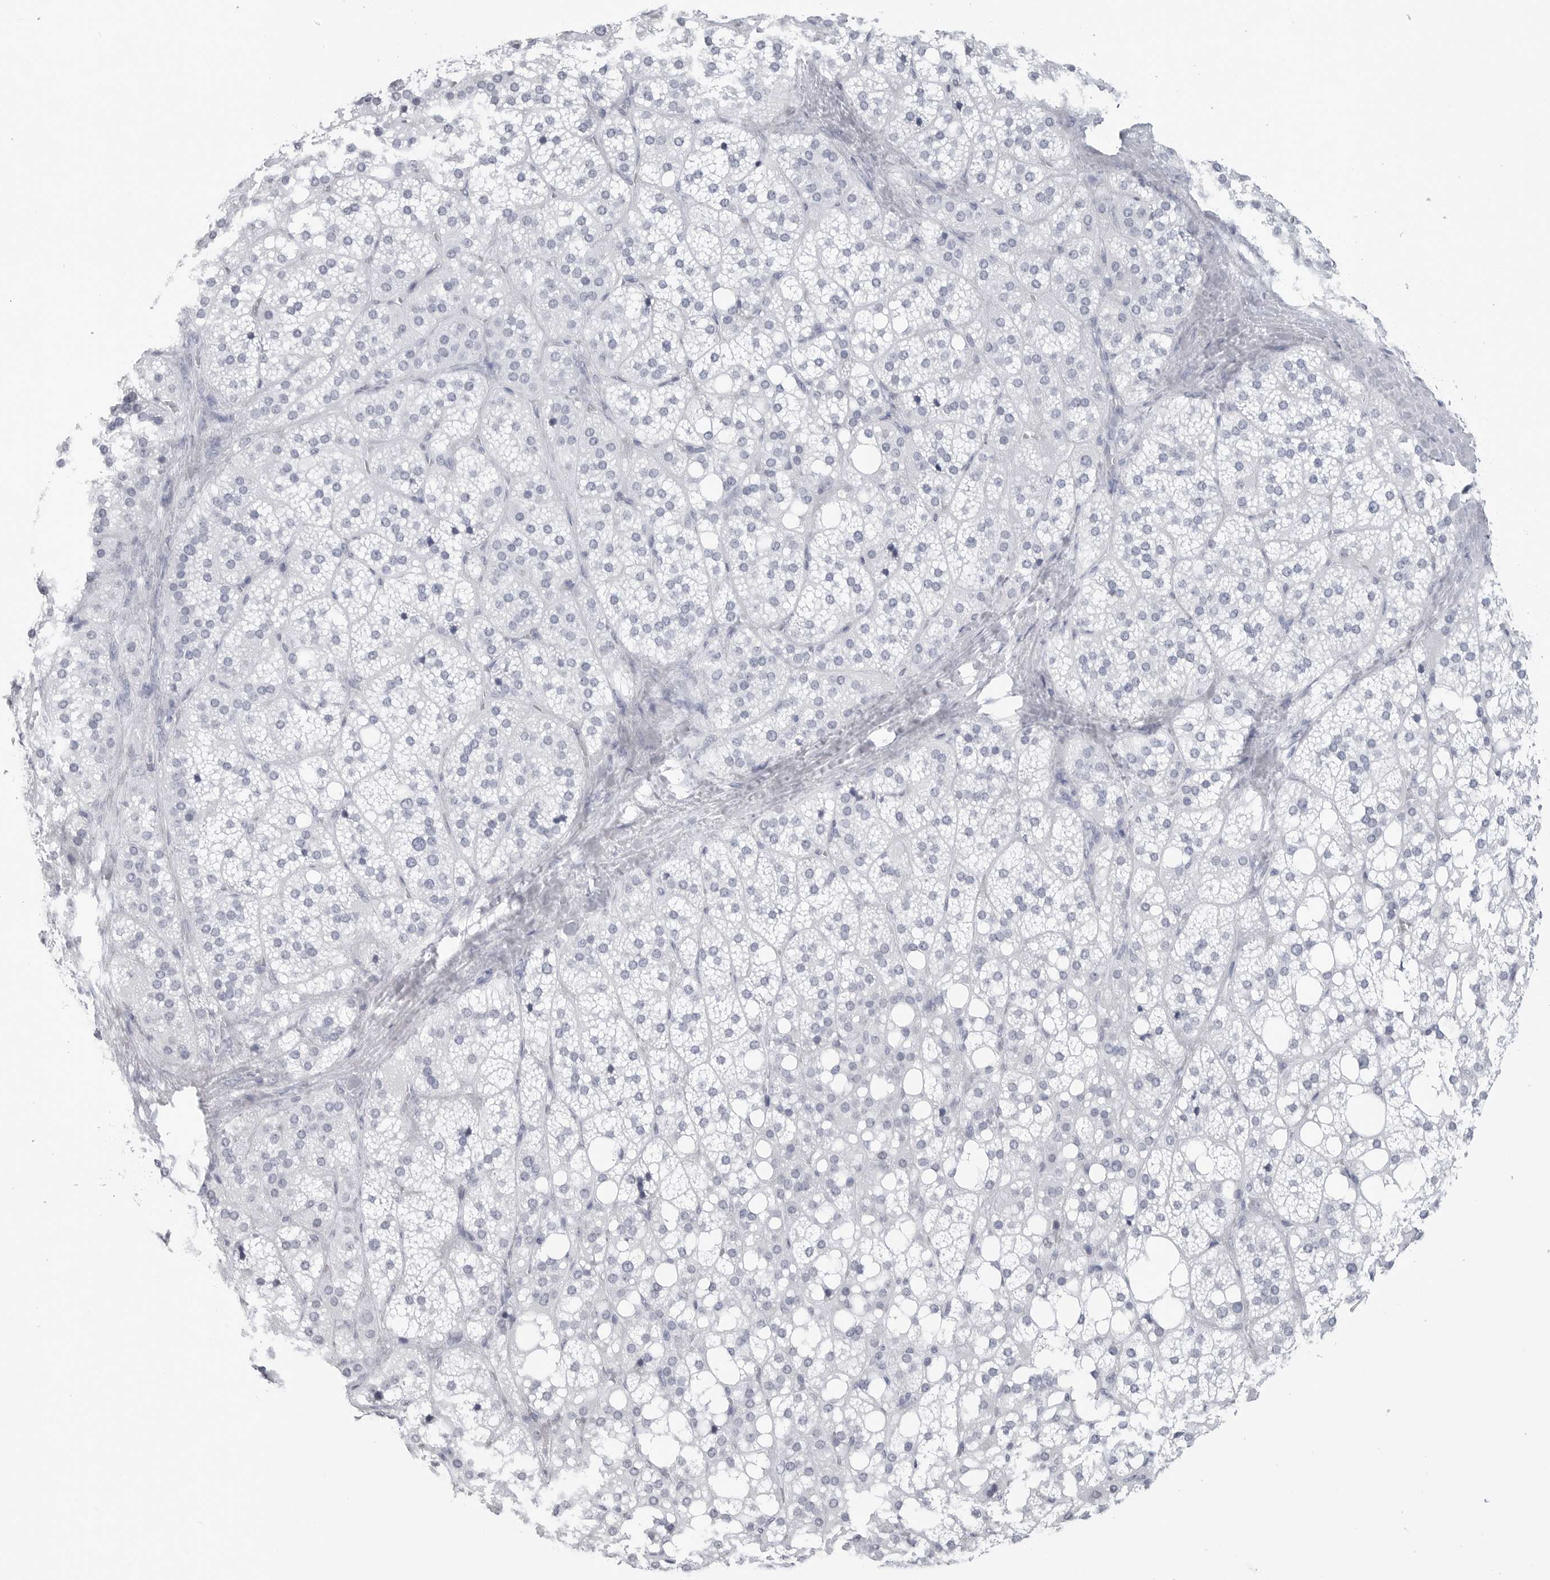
{"staining": {"intensity": "negative", "quantity": "none", "location": "none"}, "tissue": "adrenal gland", "cell_type": "Glandular cells", "image_type": "normal", "snomed": [{"axis": "morphology", "description": "Normal tissue, NOS"}, {"axis": "topography", "description": "Adrenal gland"}], "caption": "High power microscopy photomicrograph of an immunohistochemistry (IHC) micrograph of normal adrenal gland, revealing no significant positivity in glandular cells. (Brightfield microscopy of DAB immunohistochemistry (IHC) at high magnification).", "gene": "CSH1", "patient": {"sex": "female", "age": 59}}